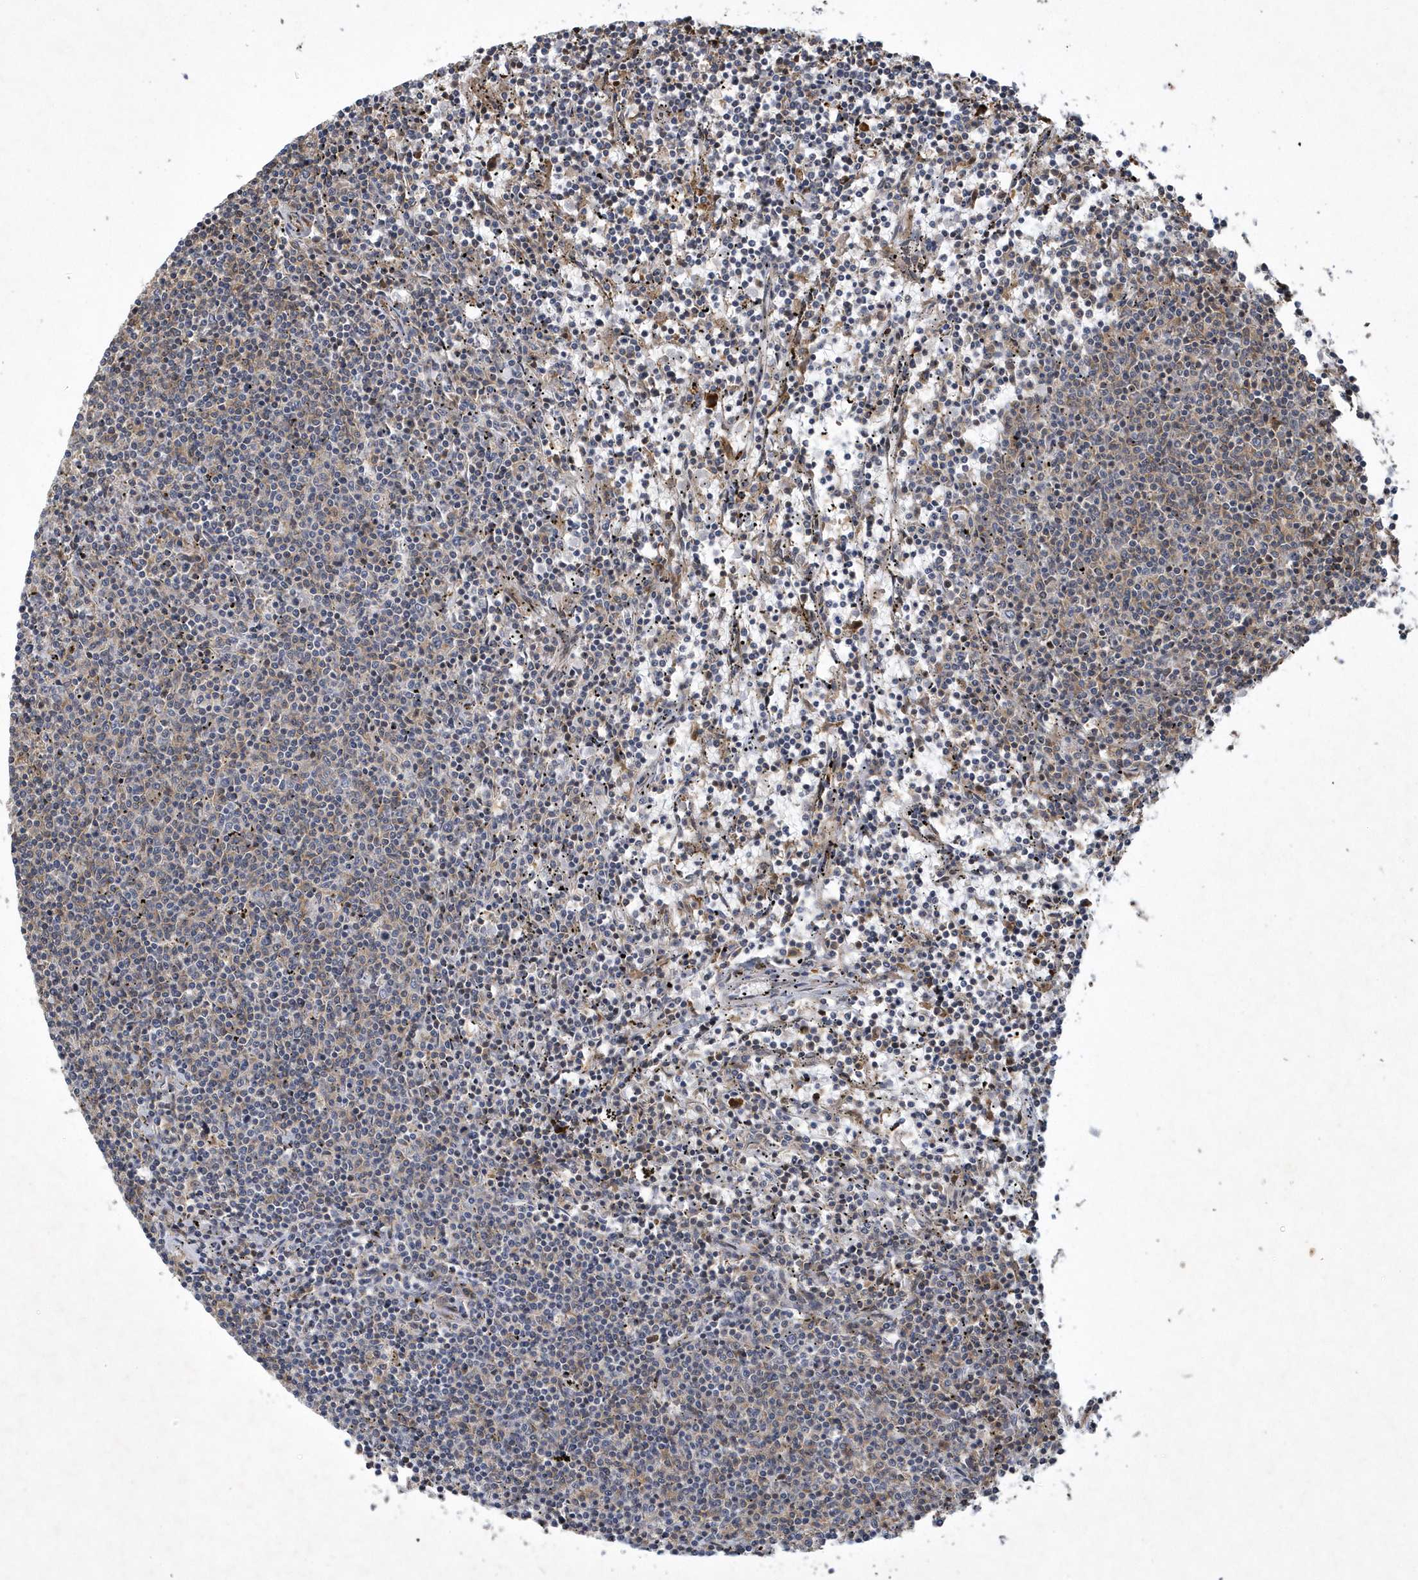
{"staining": {"intensity": "negative", "quantity": "none", "location": "none"}, "tissue": "lymphoma", "cell_type": "Tumor cells", "image_type": "cancer", "snomed": [{"axis": "morphology", "description": "Malignant lymphoma, non-Hodgkin's type, Low grade"}, {"axis": "topography", "description": "Spleen"}], "caption": "Immunohistochemical staining of human lymphoma shows no significant expression in tumor cells. (DAB immunohistochemistry, high magnification).", "gene": "N4BP2", "patient": {"sex": "female", "age": 50}}